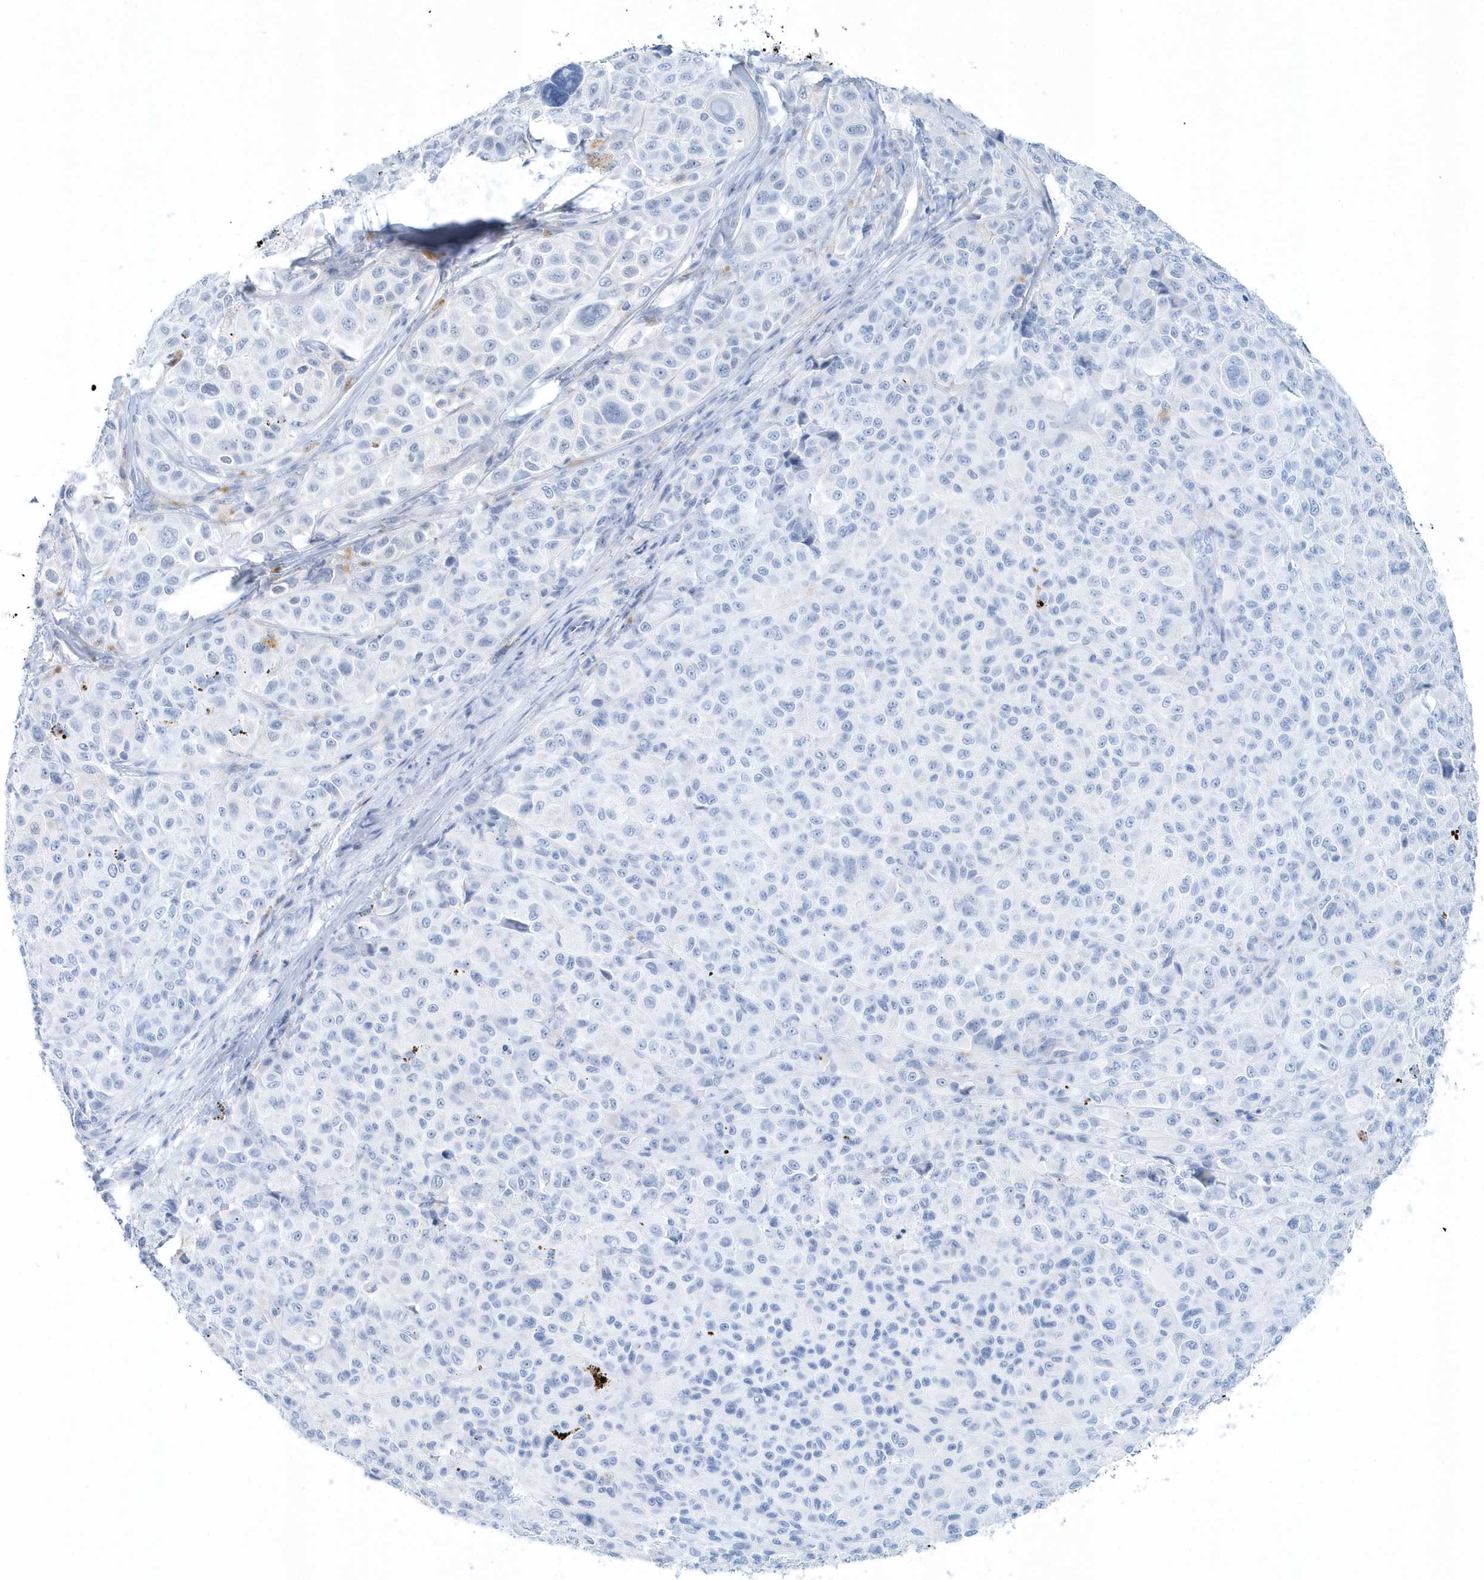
{"staining": {"intensity": "negative", "quantity": "none", "location": "none"}, "tissue": "melanoma", "cell_type": "Tumor cells", "image_type": "cancer", "snomed": [{"axis": "morphology", "description": "Malignant melanoma, NOS"}, {"axis": "topography", "description": "Skin of trunk"}], "caption": "IHC of human melanoma shows no expression in tumor cells.", "gene": "PTPRO", "patient": {"sex": "male", "age": 71}}